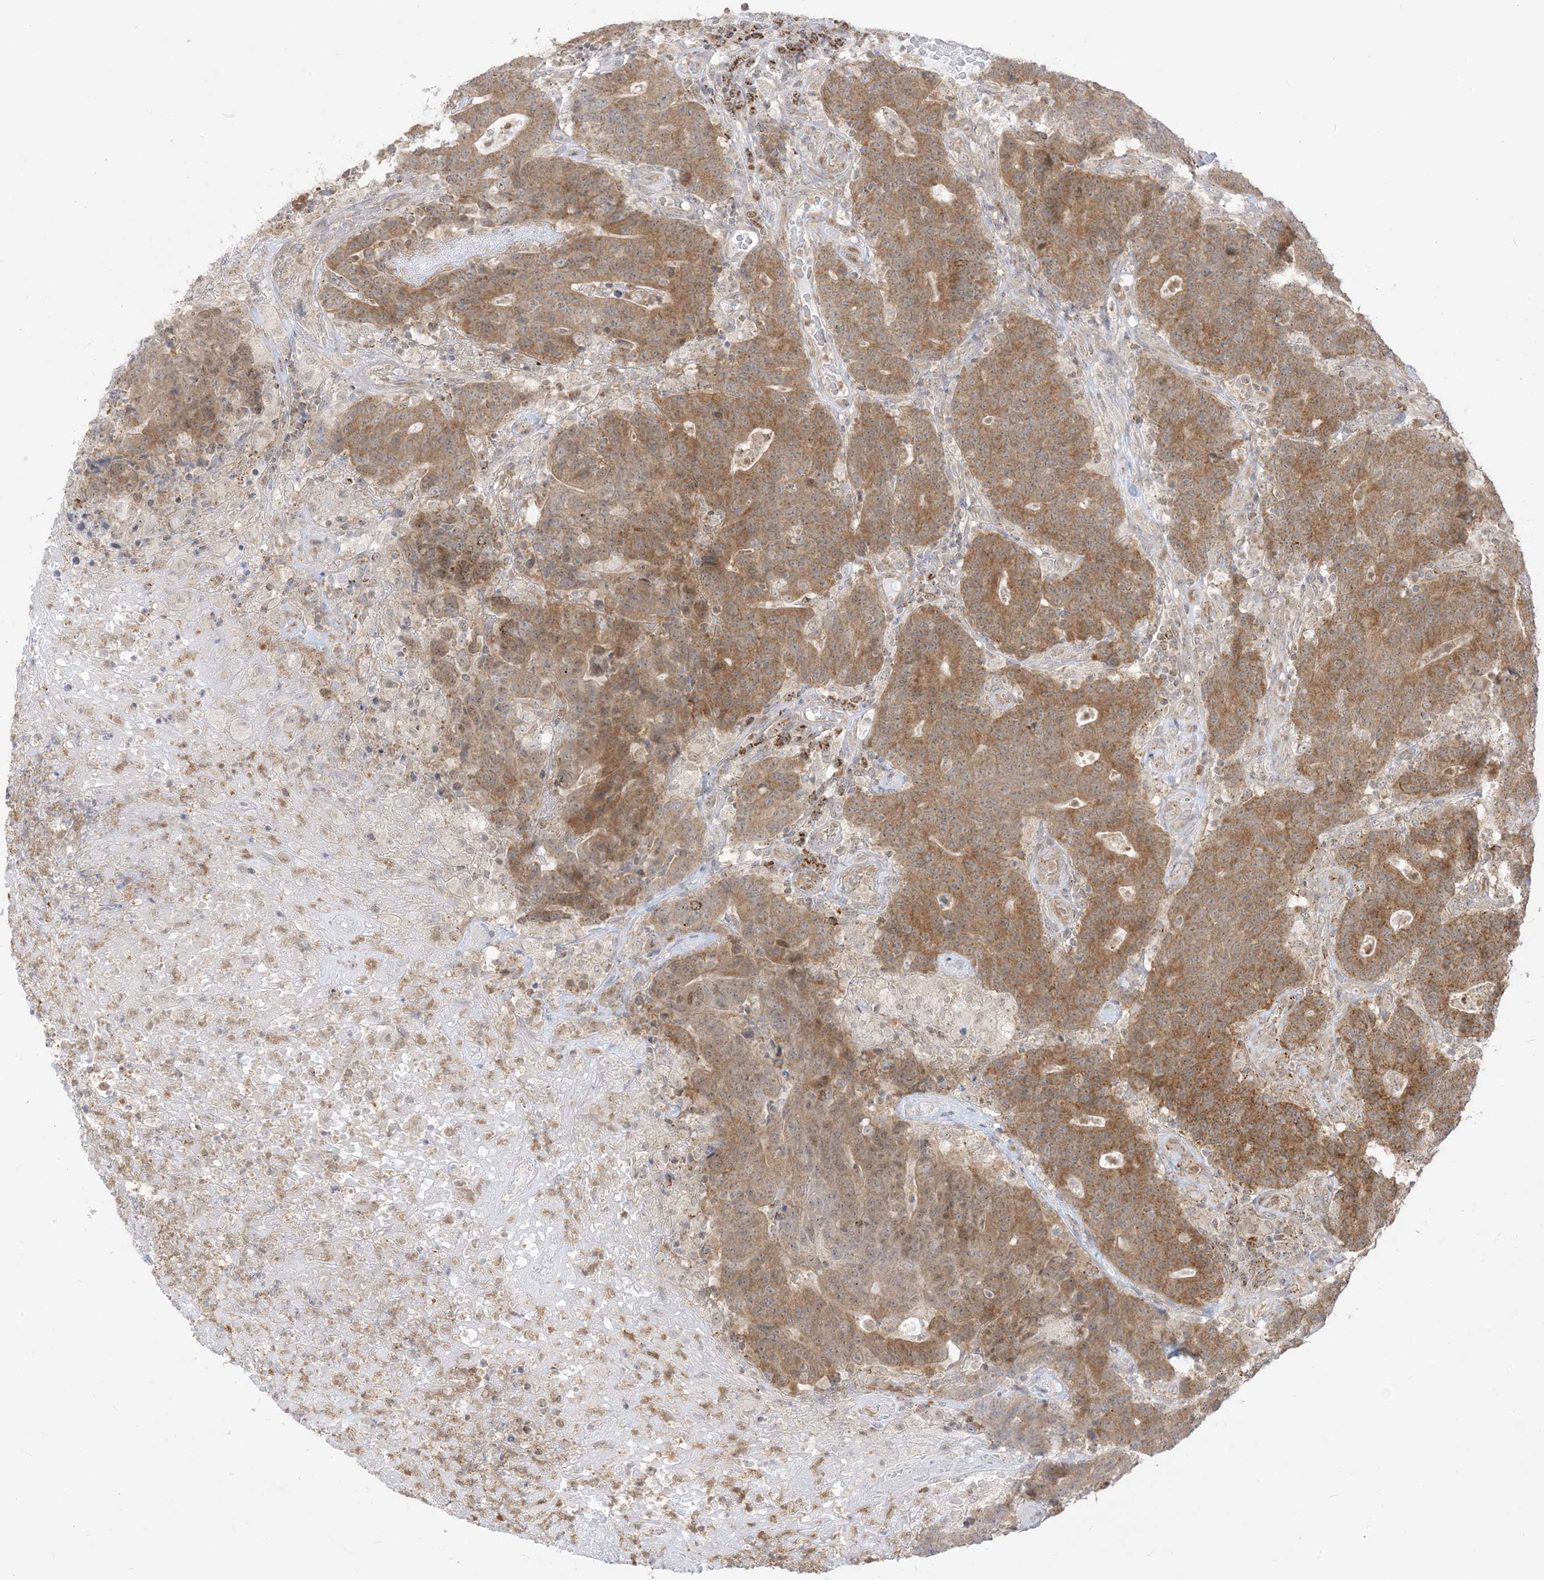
{"staining": {"intensity": "moderate", "quantity": ">75%", "location": "cytoplasmic/membranous"}, "tissue": "colorectal cancer", "cell_type": "Tumor cells", "image_type": "cancer", "snomed": [{"axis": "morphology", "description": "Normal tissue, NOS"}, {"axis": "morphology", "description": "Adenocarcinoma, NOS"}, {"axis": "topography", "description": "Colon"}], "caption": "Immunohistochemistry (IHC) of human adenocarcinoma (colorectal) shows medium levels of moderate cytoplasmic/membranous positivity in about >75% of tumor cells.", "gene": "KANSL3", "patient": {"sex": "female", "age": 75}}